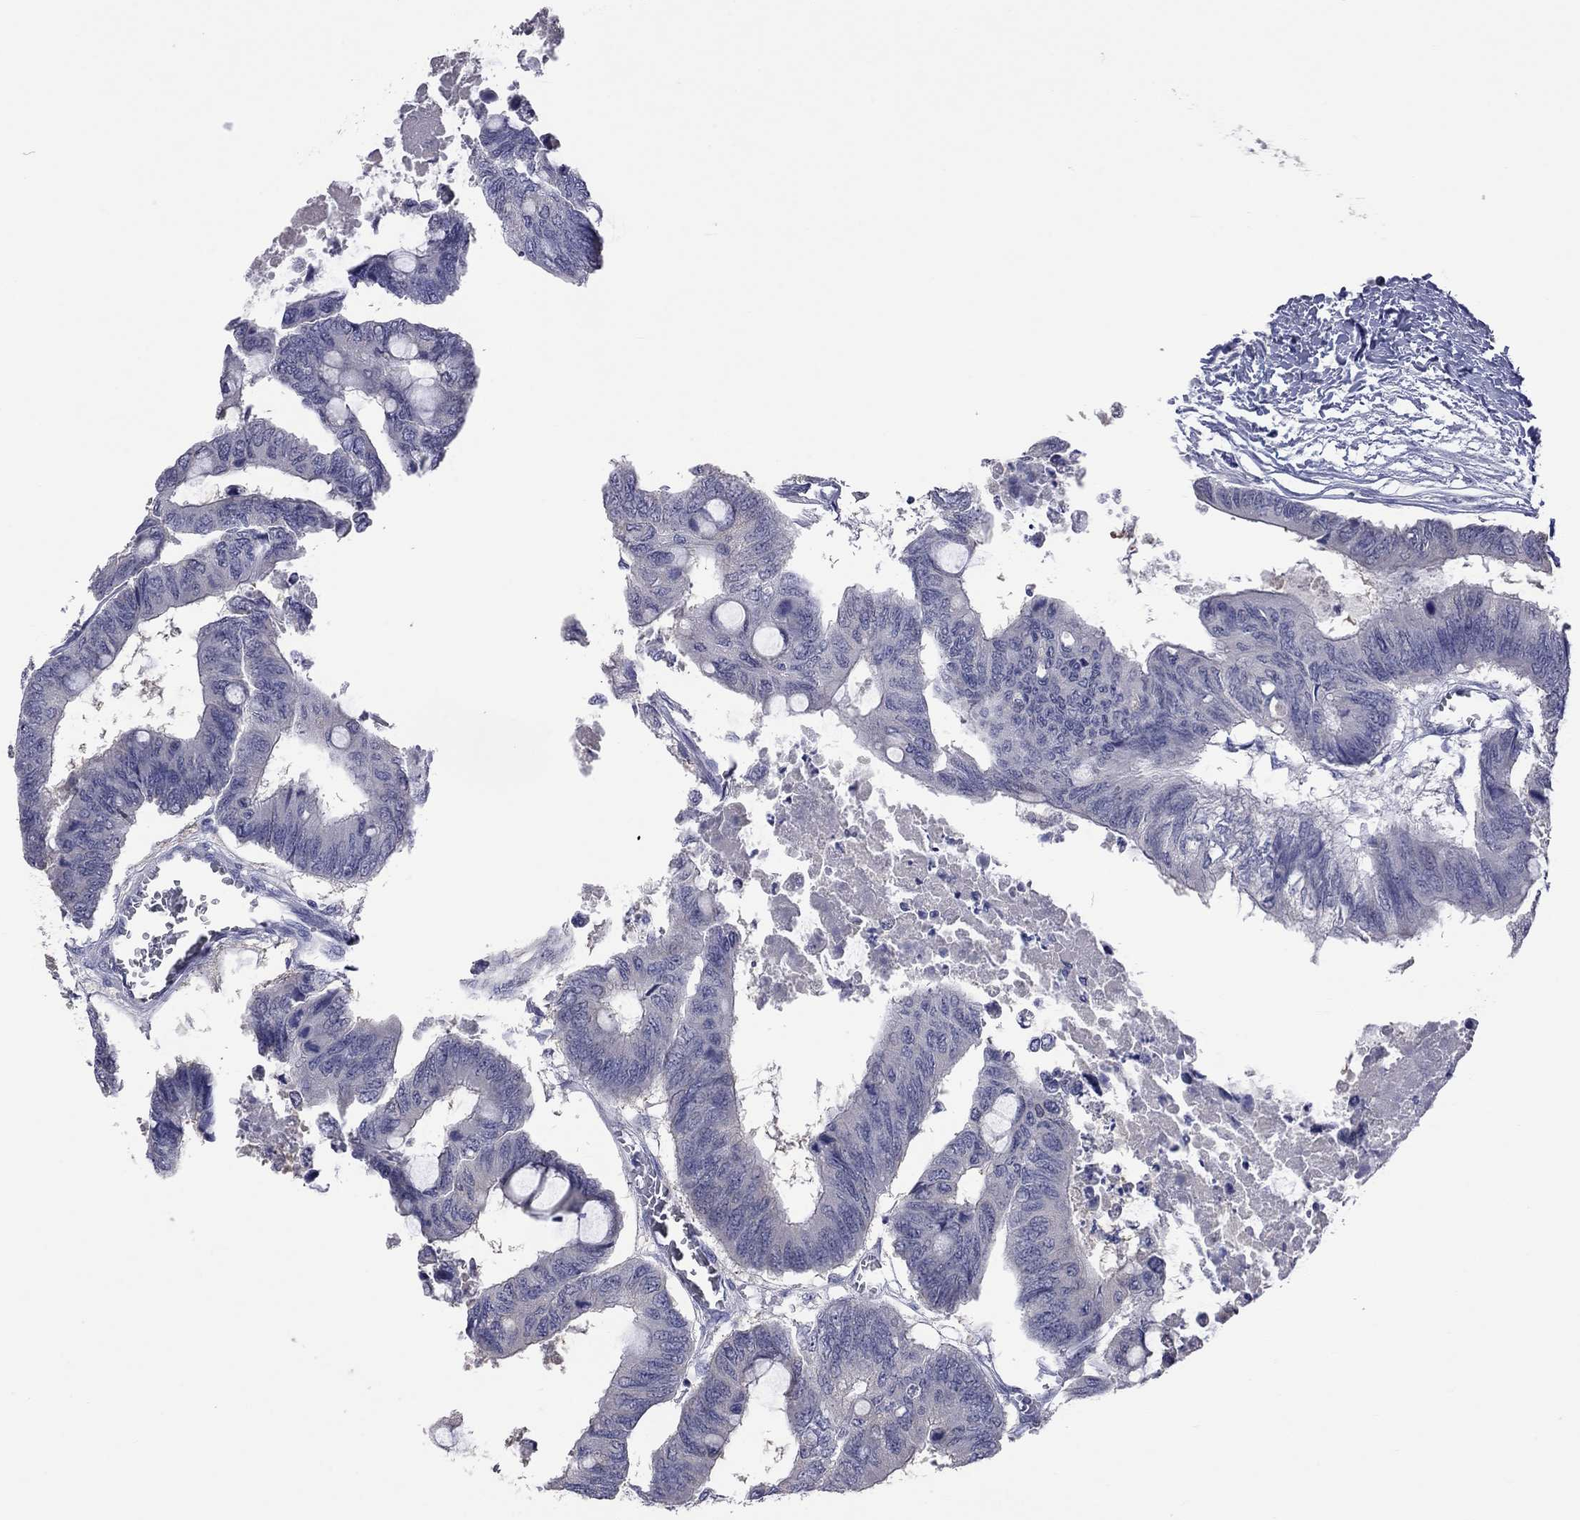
{"staining": {"intensity": "negative", "quantity": "none", "location": "none"}, "tissue": "colorectal cancer", "cell_type": "Tumor cells", "image_type": "cancer", "snomed": [{"axis": "morphology", "description": "Normal tissue, NOS"}, {"axis": "morphology", "description": "Adenocarcinoma, NOS"}, {"axis": "topography", "description": "Rectum"}, {"axis": "topography", "description": "Peripheral nerve tissue"}], "caption": "Immunohistochemistry photomicrograph of human adenocarcinoma (colorectal) stained for a protein (brown), which demonstrates no positivity in tumor cells. (Brightfield microscopy of DAB IHC at high magnification).", "gene": "HYLS1", "patient": {"sex": "male", "age": 92}}